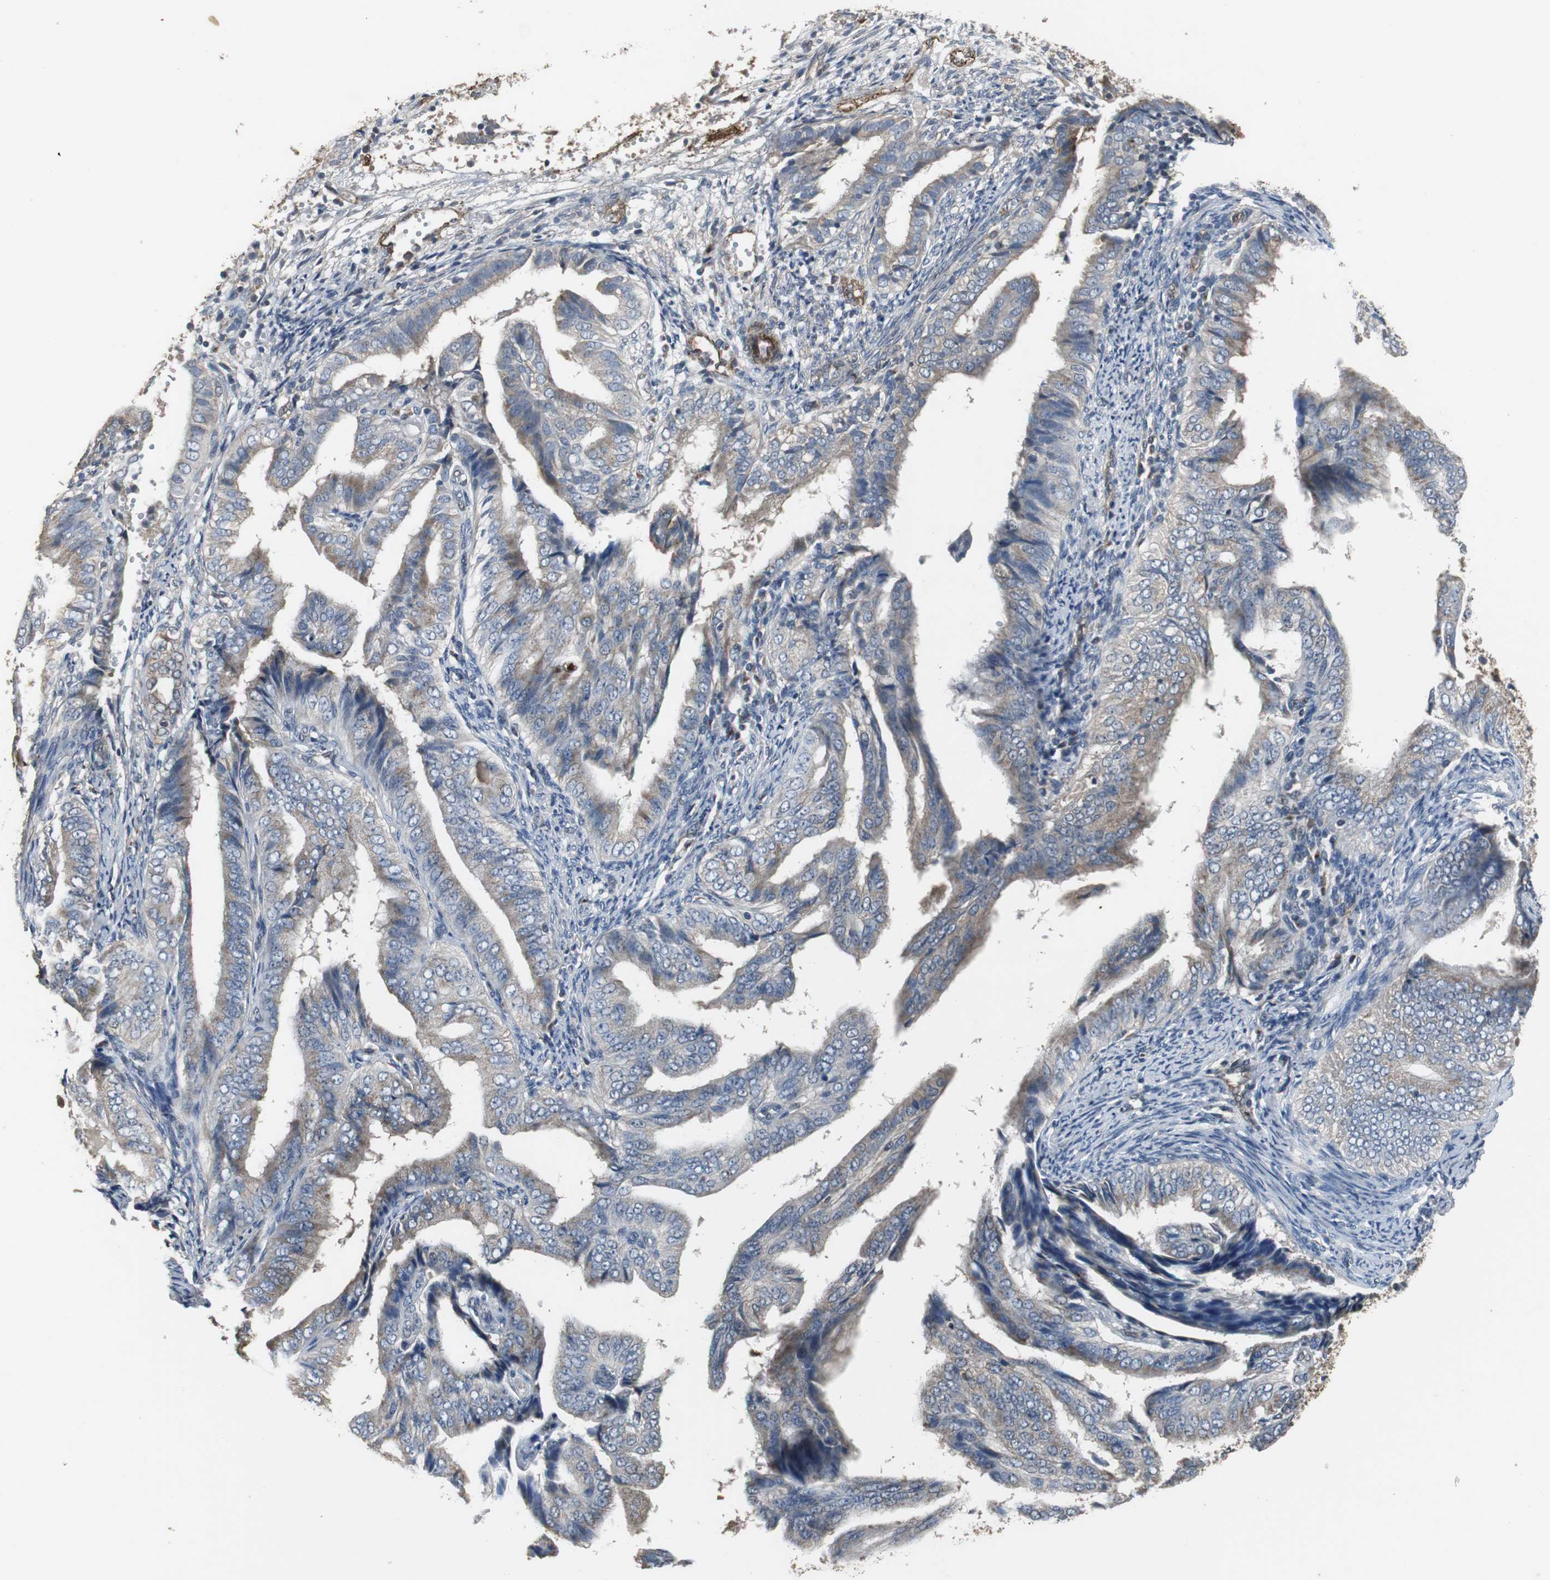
{"staining": {"intensity": "moderate", "quantity": "25%-75%", "location": "cytoplasmic/membranous"}, "tissue": "endometrial cancer", "cell_type": "Tumor cells", "image_type": "cancer", "snomed": [{"axis": "morphology", "description": "Adenocarcinoma, NOS"}, {"axis": "topography", "description": "Endometrium"}], "caption": "Immunohistochemistry (IHC) (DAB) staining of human endometrial cancer demonstrates moderate cytoplasmic/membranous protein staining in approximately 25%-75% of tumor cells.", "gene": "JTB", "patient": {"sex": "female", "age": 58}}